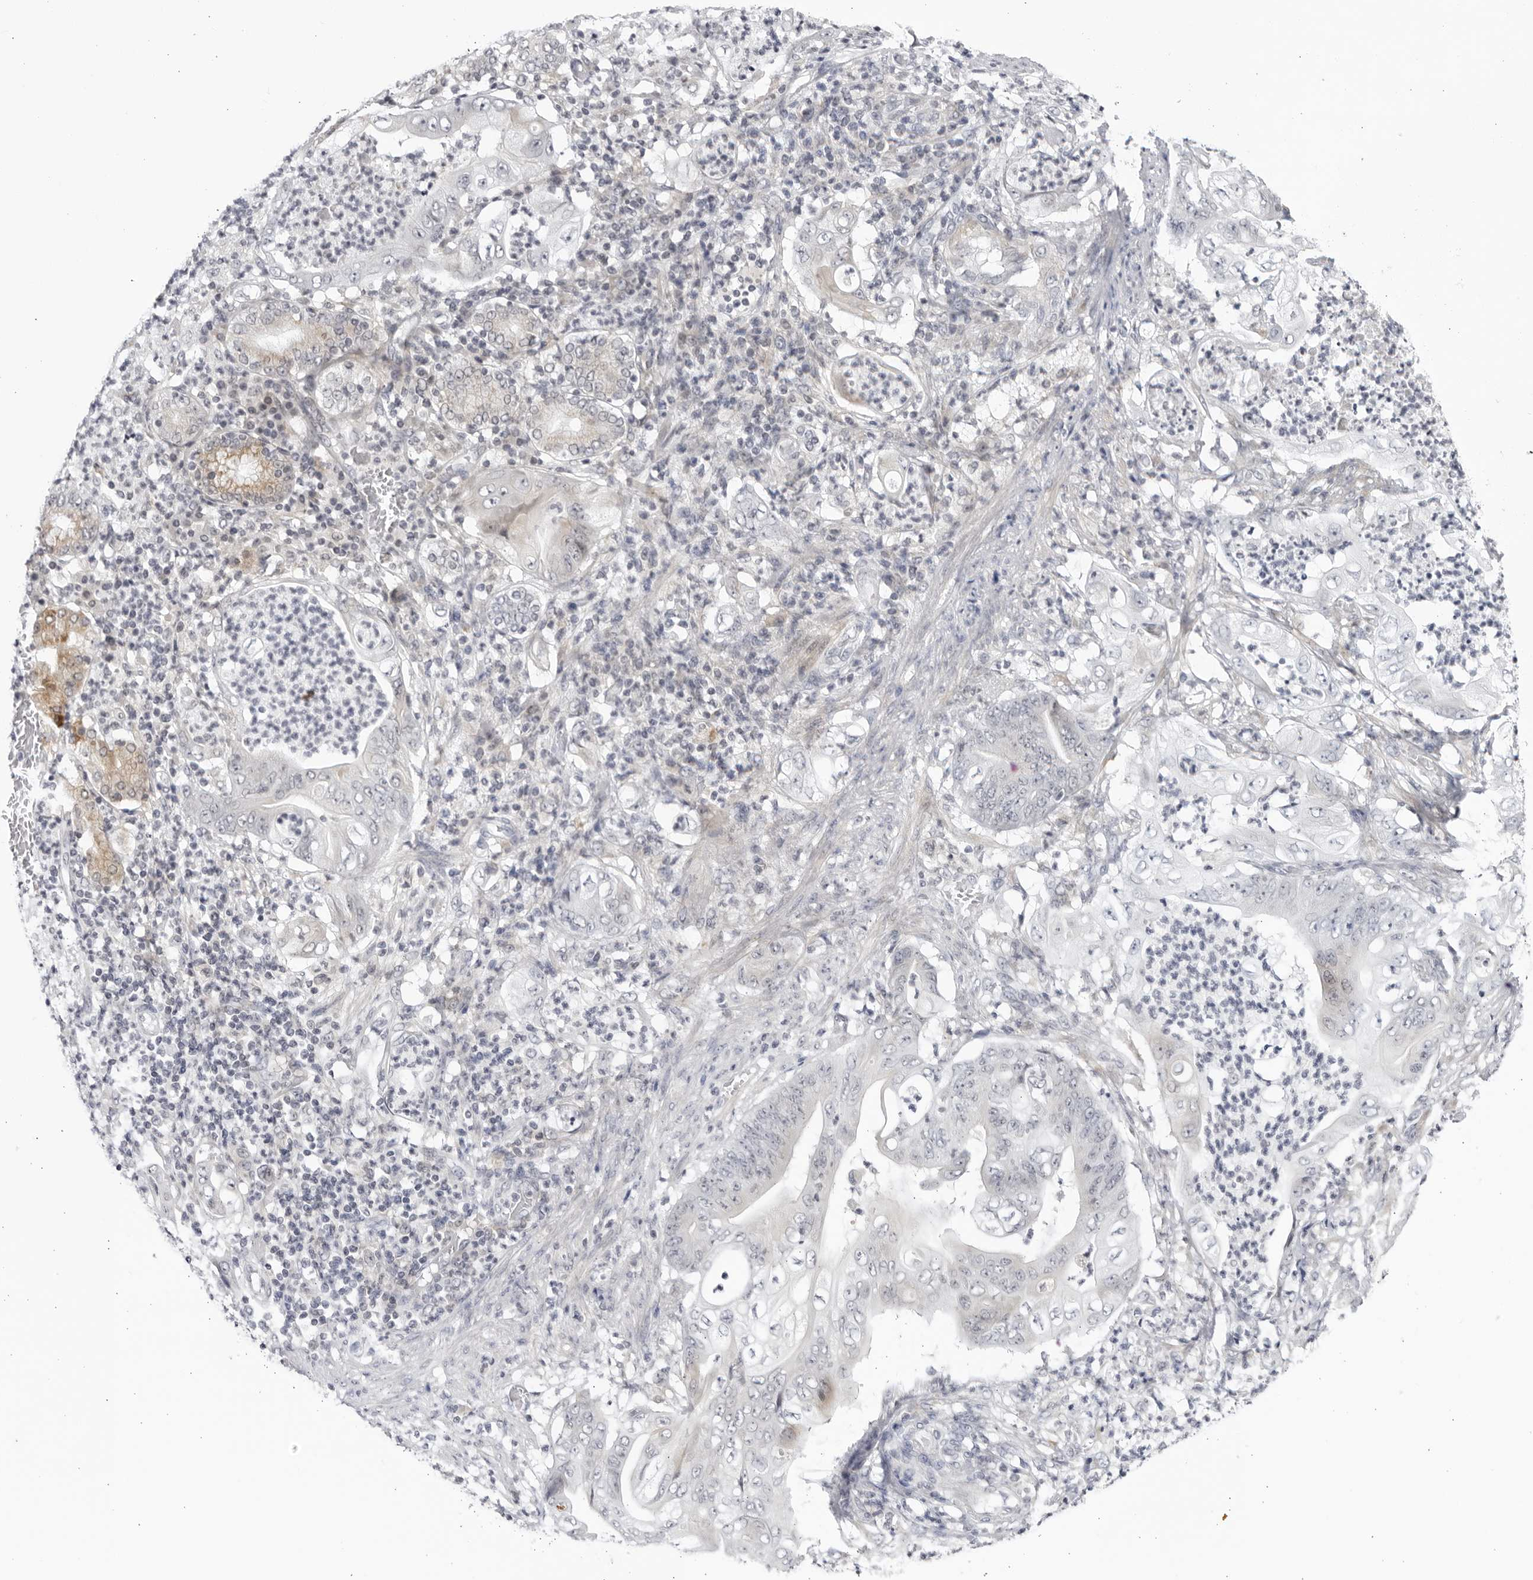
{"staining": {"intensity": "negative", "quantity": "none", "location": "none"}, "tissue": "stomach cancer", "cell_type": "Tumor cells", "image_type": "cancer", "snomed": [{"axis": "morphology", "description": "Adenocarcinoma, NOS"}, {"axis": "topography", "description": "Stomach"}], "caption": "Immunohistochemical staining of human stomach cancer displays no significant staining in tumor cells.", "gene": "CNBD1", "patient": {"sex": "female", "age": 73}}